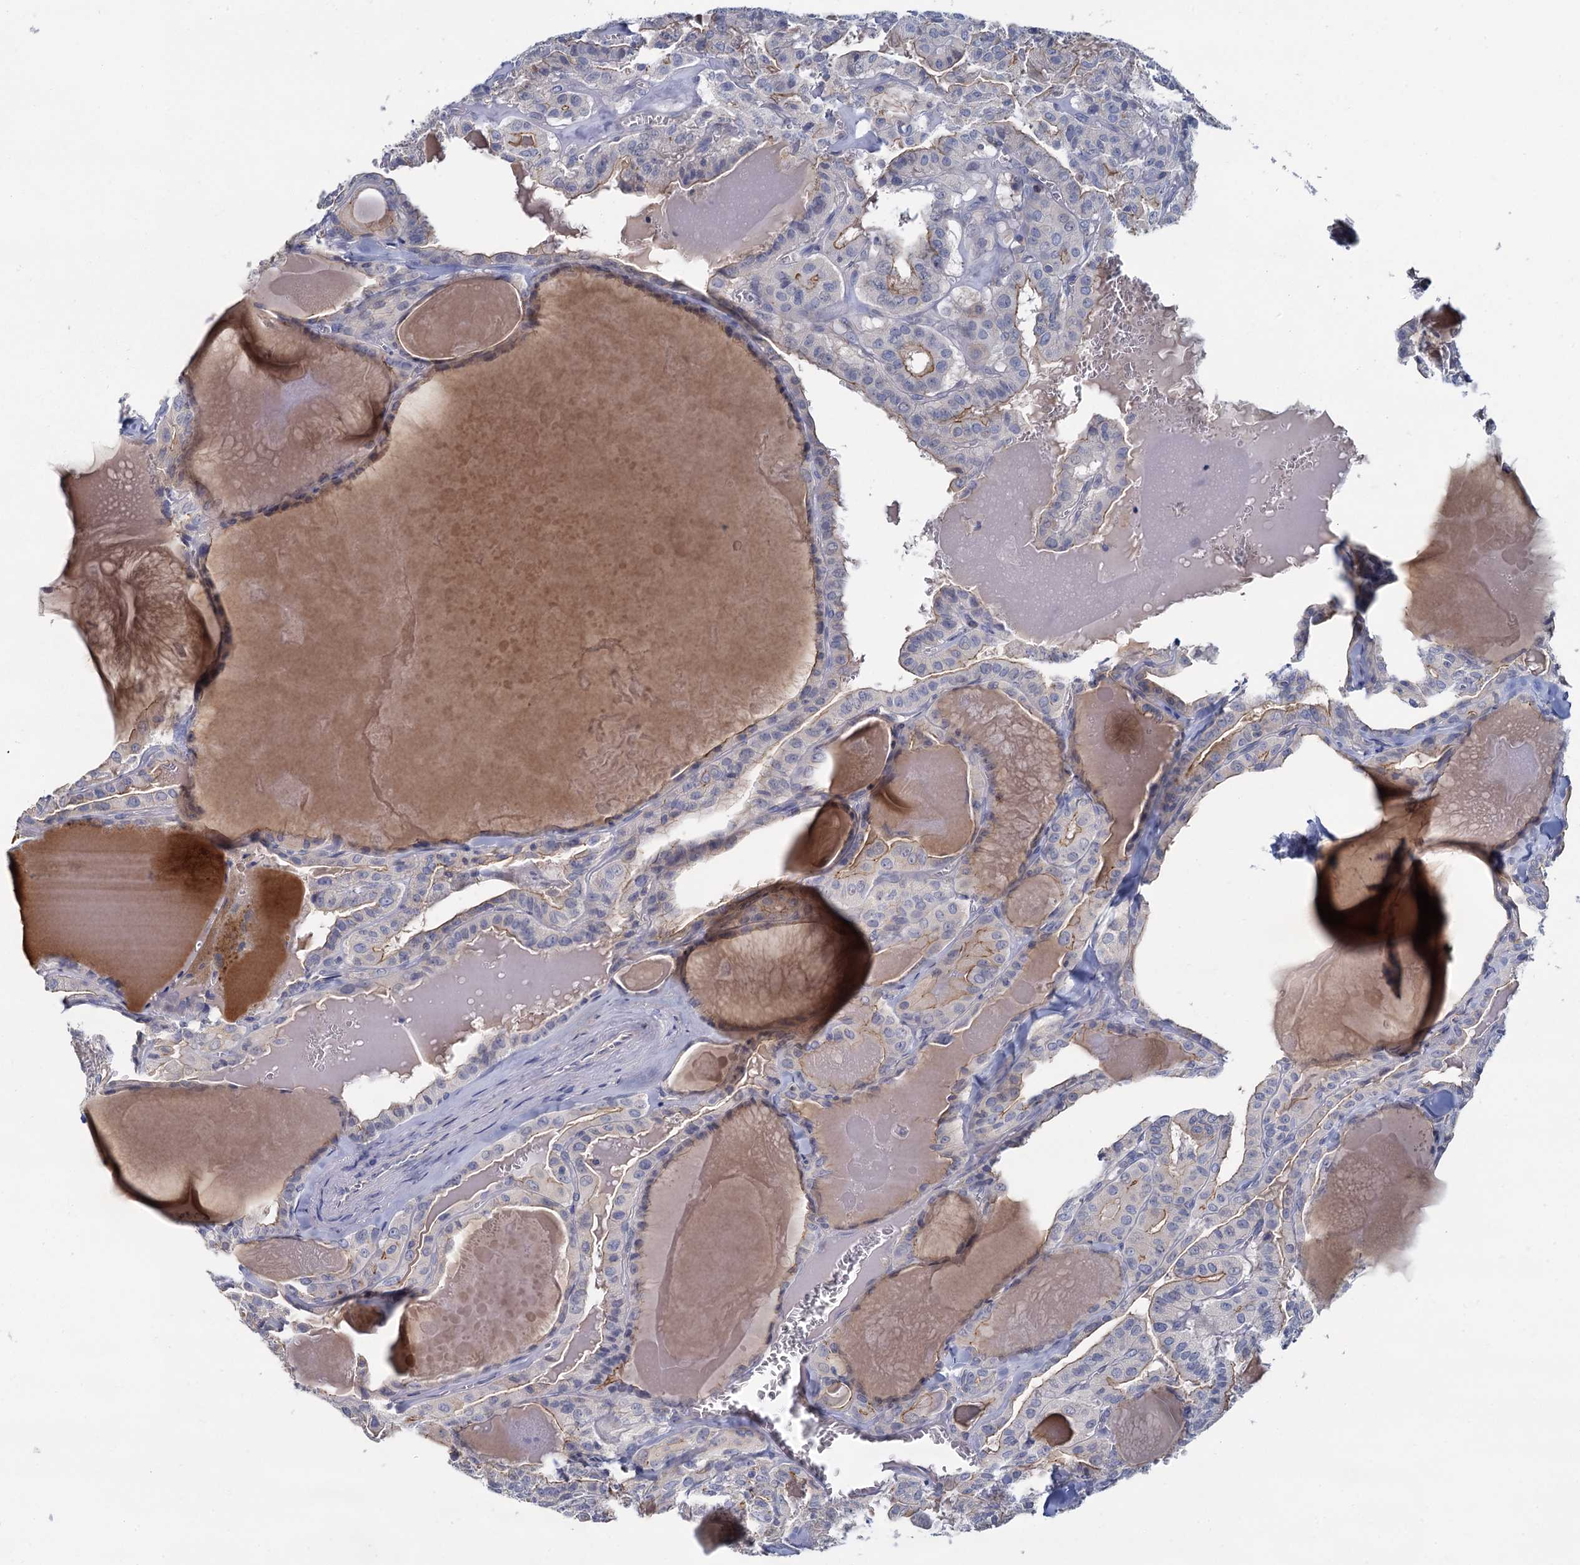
{"staining": {"intensity": "weak", "quantity": "<25%", "location": "cytoplasmic/membranous"}, "tissue": "thyroid cancer", "cell_type": "Tumor cells", "image_type": "cancer", "snomed": [{"axis": "morphology", "description": "Papillary adenocarcinoma, NOS"}, {"axis": "topography", "description": "Thyroid gland"}], "caption": "Tumor cells are negative for protein expression in human thyroid cancer (papillary adenocarcinoma).", "gene": "ACSM3", "patient": {"sex": "male", "age": 52}}